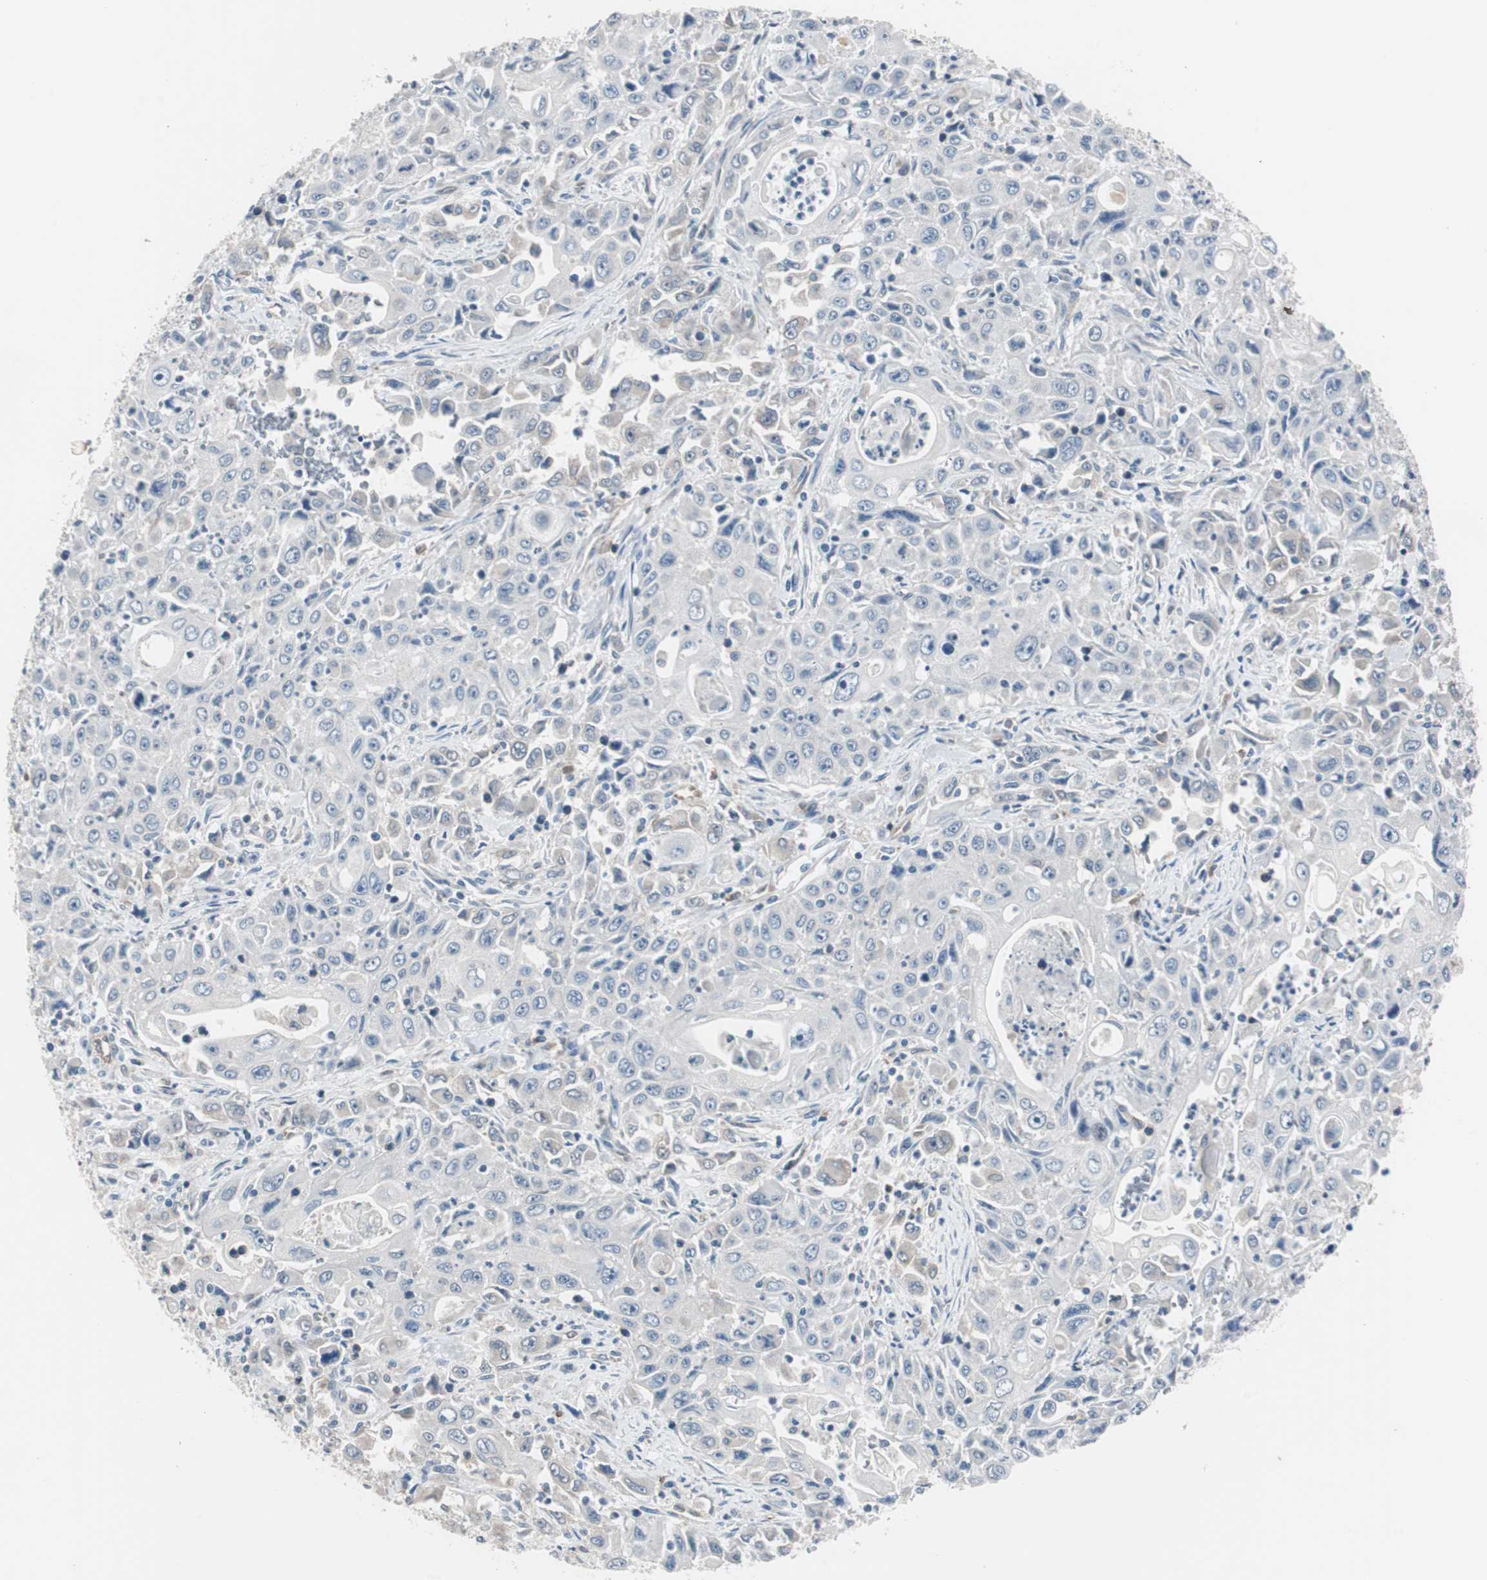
{"staining": {"intensity": "weak", "quantity": "25%-75%", "location": "cytoplasmic/membranous"}, "tissue": "pancreatic cancer", "cell_type": "Tumor cells", "image_type": "cancer", "snomed": [{"axis": "morphology", "description": "Adenocarcinoma, NOS"}, {"axis": "topography", "description": "Pancreas"}], "caption": "About 25%-75% of tumor cells in human pancreatic adenocarcinoma show weak cytoplasmic/membranous protein staining as visualized by brown immunohistochemical staining.", "gene": "SWAP70", "patient": {"sex": "male", "age": 70}}